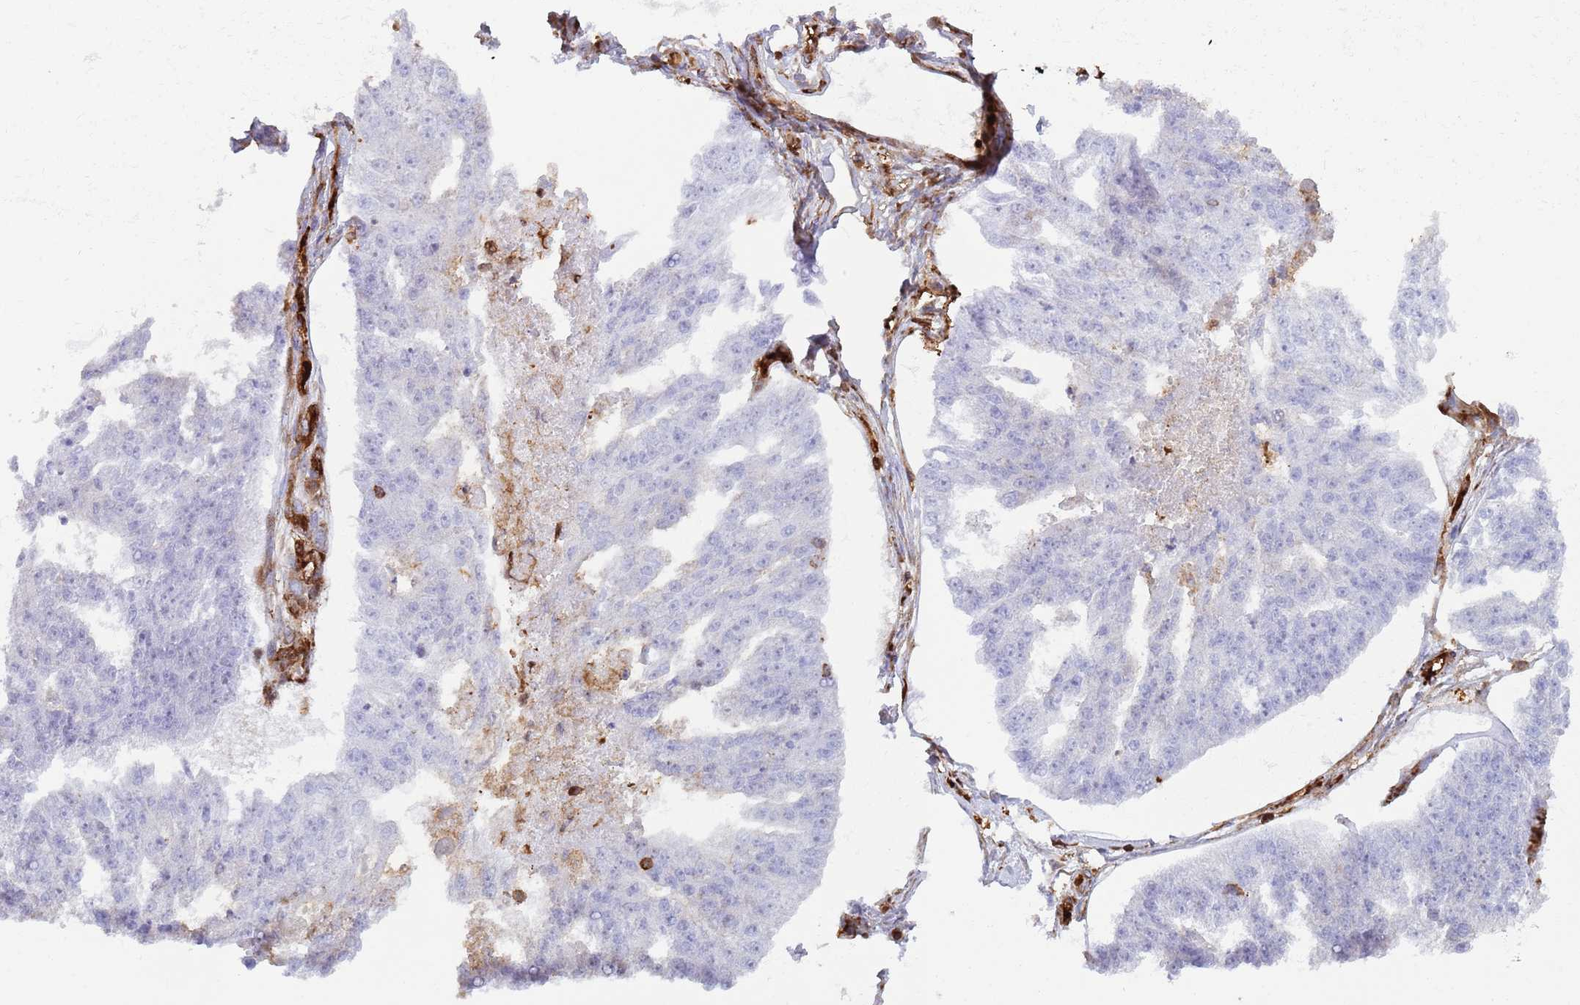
{"staining": {"intensity": "negative", "quantity": "none", "location": "none"}, "tissue": "ovarian cancer", "cell_type": "Tumor cells", "image_type": "cancer", "snomed": [{"axis": "morphology", "description": "Cystadenocarcinoma, serous, NOS"}, {"axis": "topography", "description": "Ovary"}], "caption": "Immunohistochemical staining of human ovarian cancer (serous cystadenocarcinoma) reveals no significant expression in tumor cells.", "gene": "KBTBD7", "patient": {"sex": "female", "age": 58}}